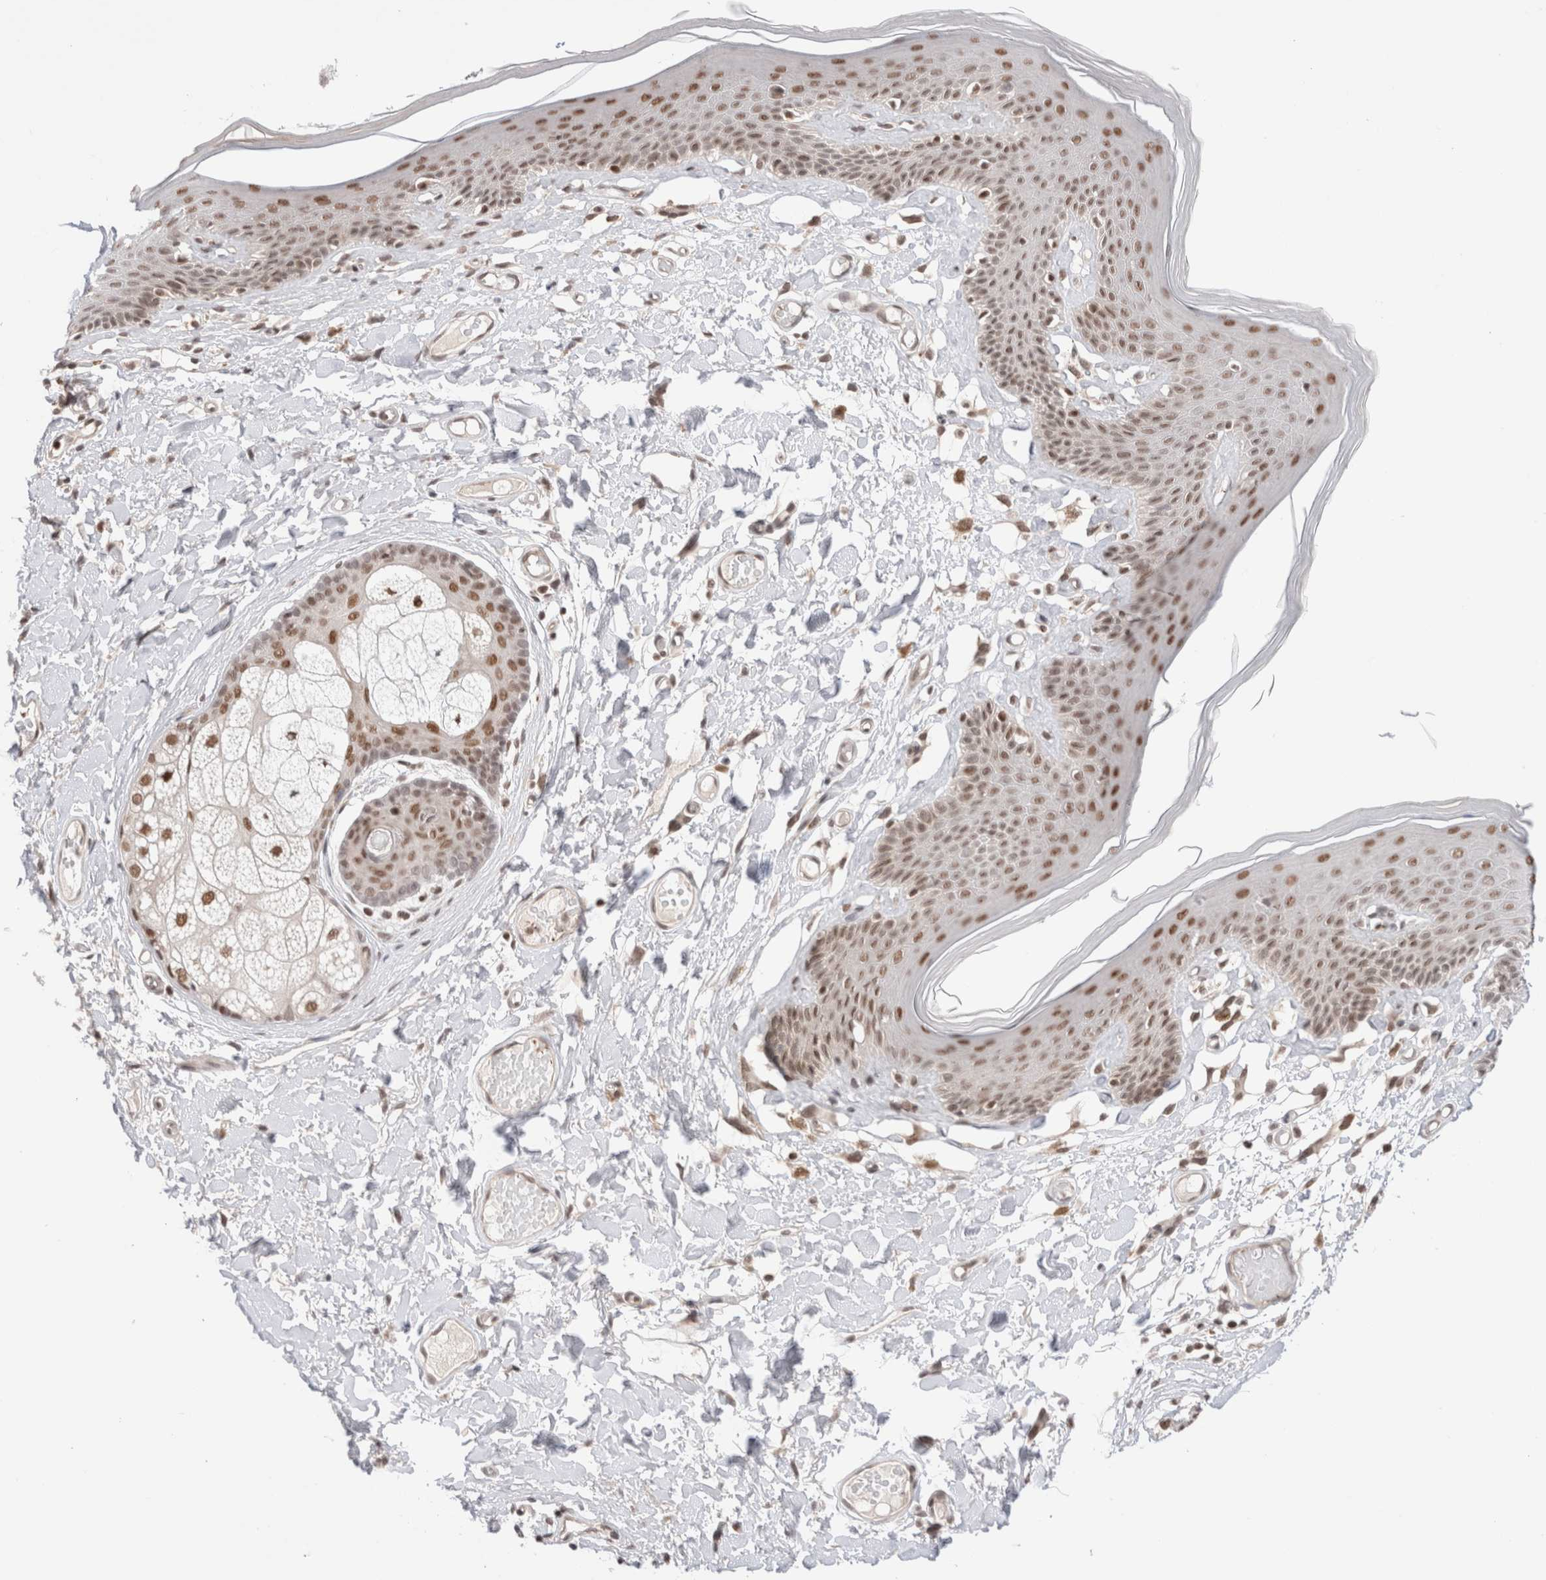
{"staining": {"intensity": "moderate", "quantity": ">75%", "location": "nuclear"}, "tissue": "skin", "cell_type": "Epidermal cells", "image_type": "normal", "snomed": [{"axis": "morphology", "description": "Normal tissue, NOS"}, {"axis": "topography", "description": "Vulva"}], "caption": "Immunohistochemical staining of normal skin demonstrates medium levels of moderate nuclear positivity in about >75% of epidermal cells.", "gene": "GATAD2A", "patient": {"sex": "female", "age": 73}}